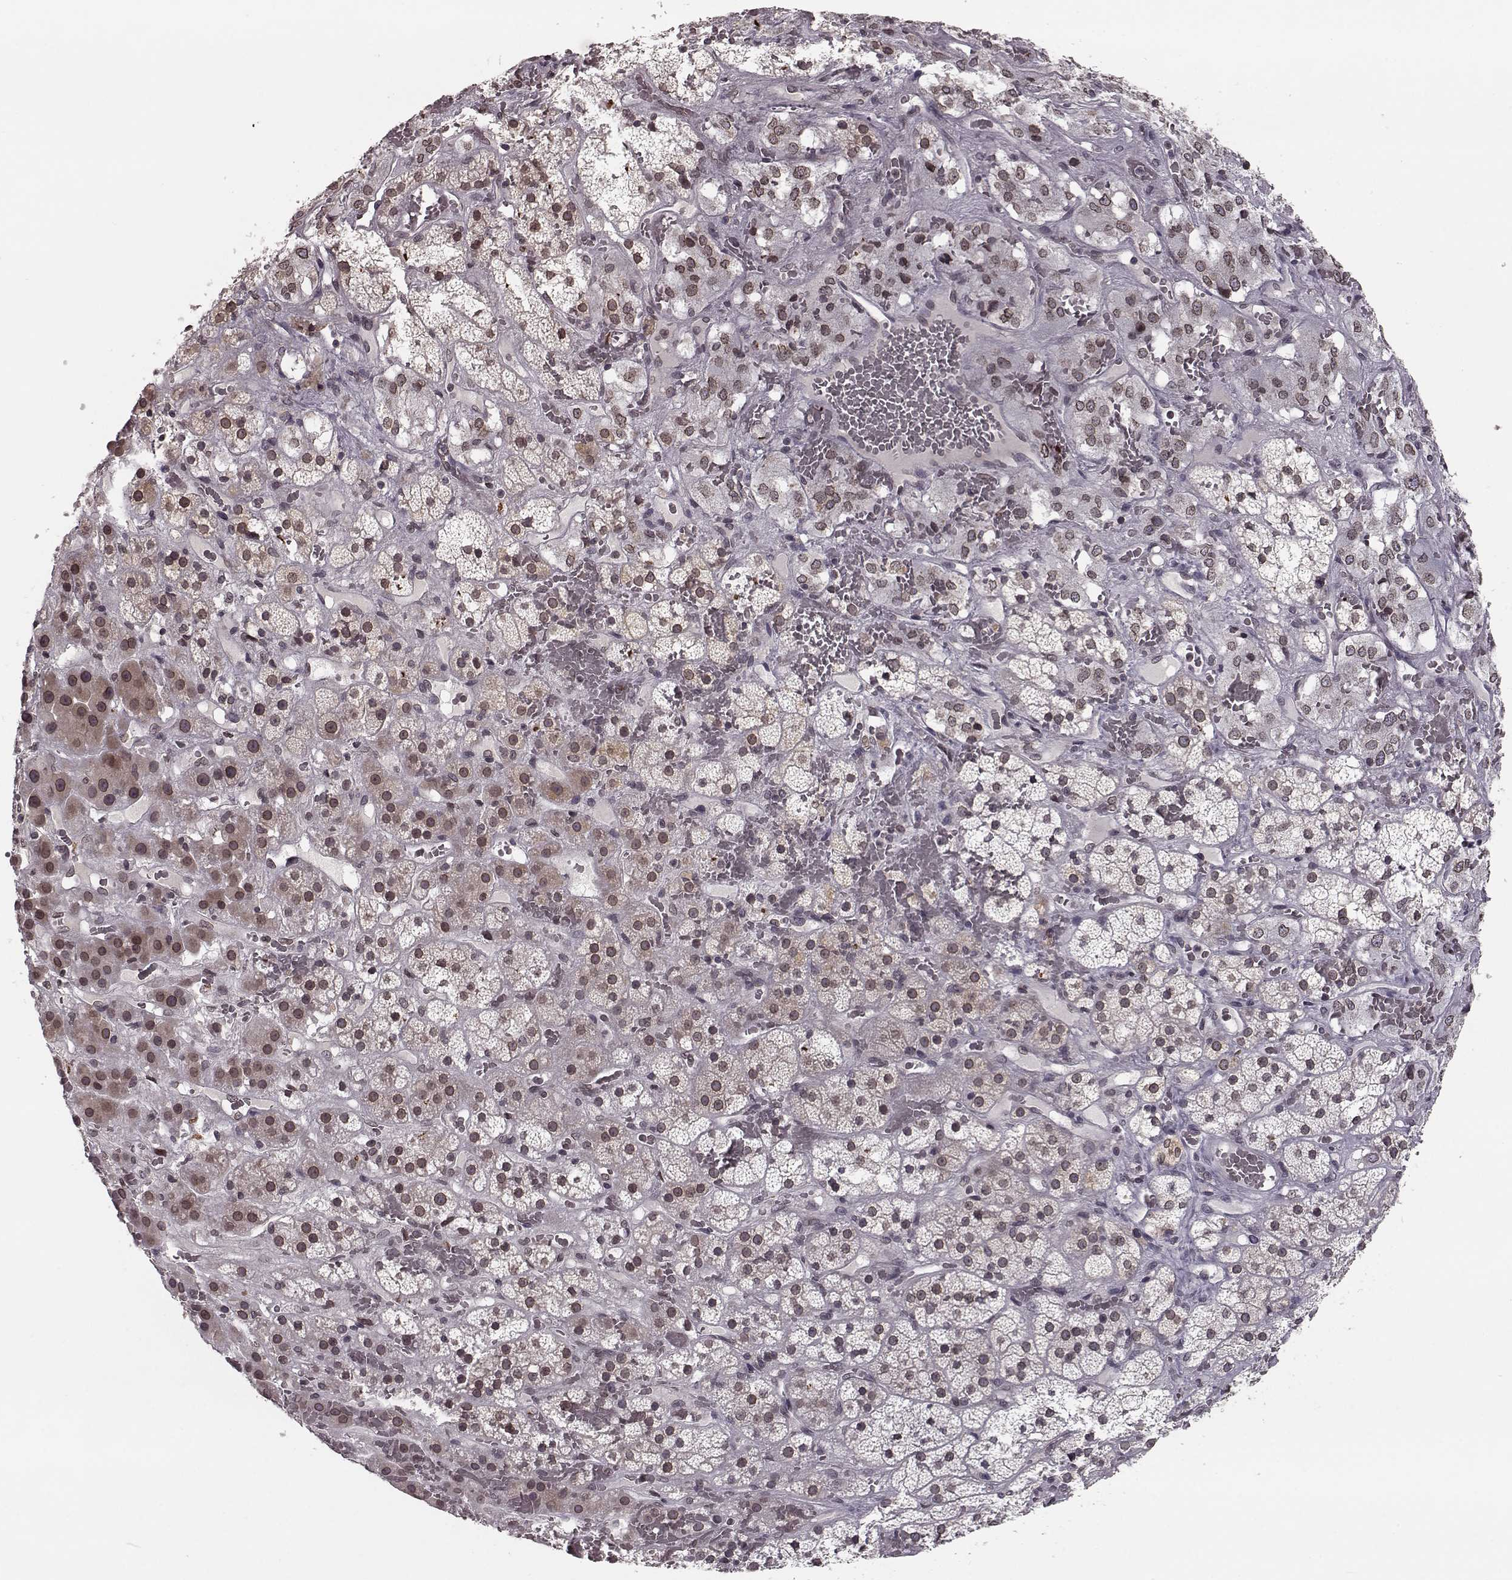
{"staining": {"intensity": "weak", "quantity": ">75%", "location": "cytoplasmic/membranous,nuclear"}, "tissue": "adrenal gland", "cell_type": "Glandular cells", "image_type": "normal", "snomed": [{"axis": "morphology", "description": "Normal tissue, NOS"}, {"axis": "topography", "description": "Adrenal gland"}], "caption": "IHC image of normal adrenal gland stained for a protein (brown), which shows low levels of weak cytoplasmic/membranous,nuclear positivity in approximately >75% of glandular cells.", "gene": "NUP37", "patient": {"sex": "male", "age": 57}}